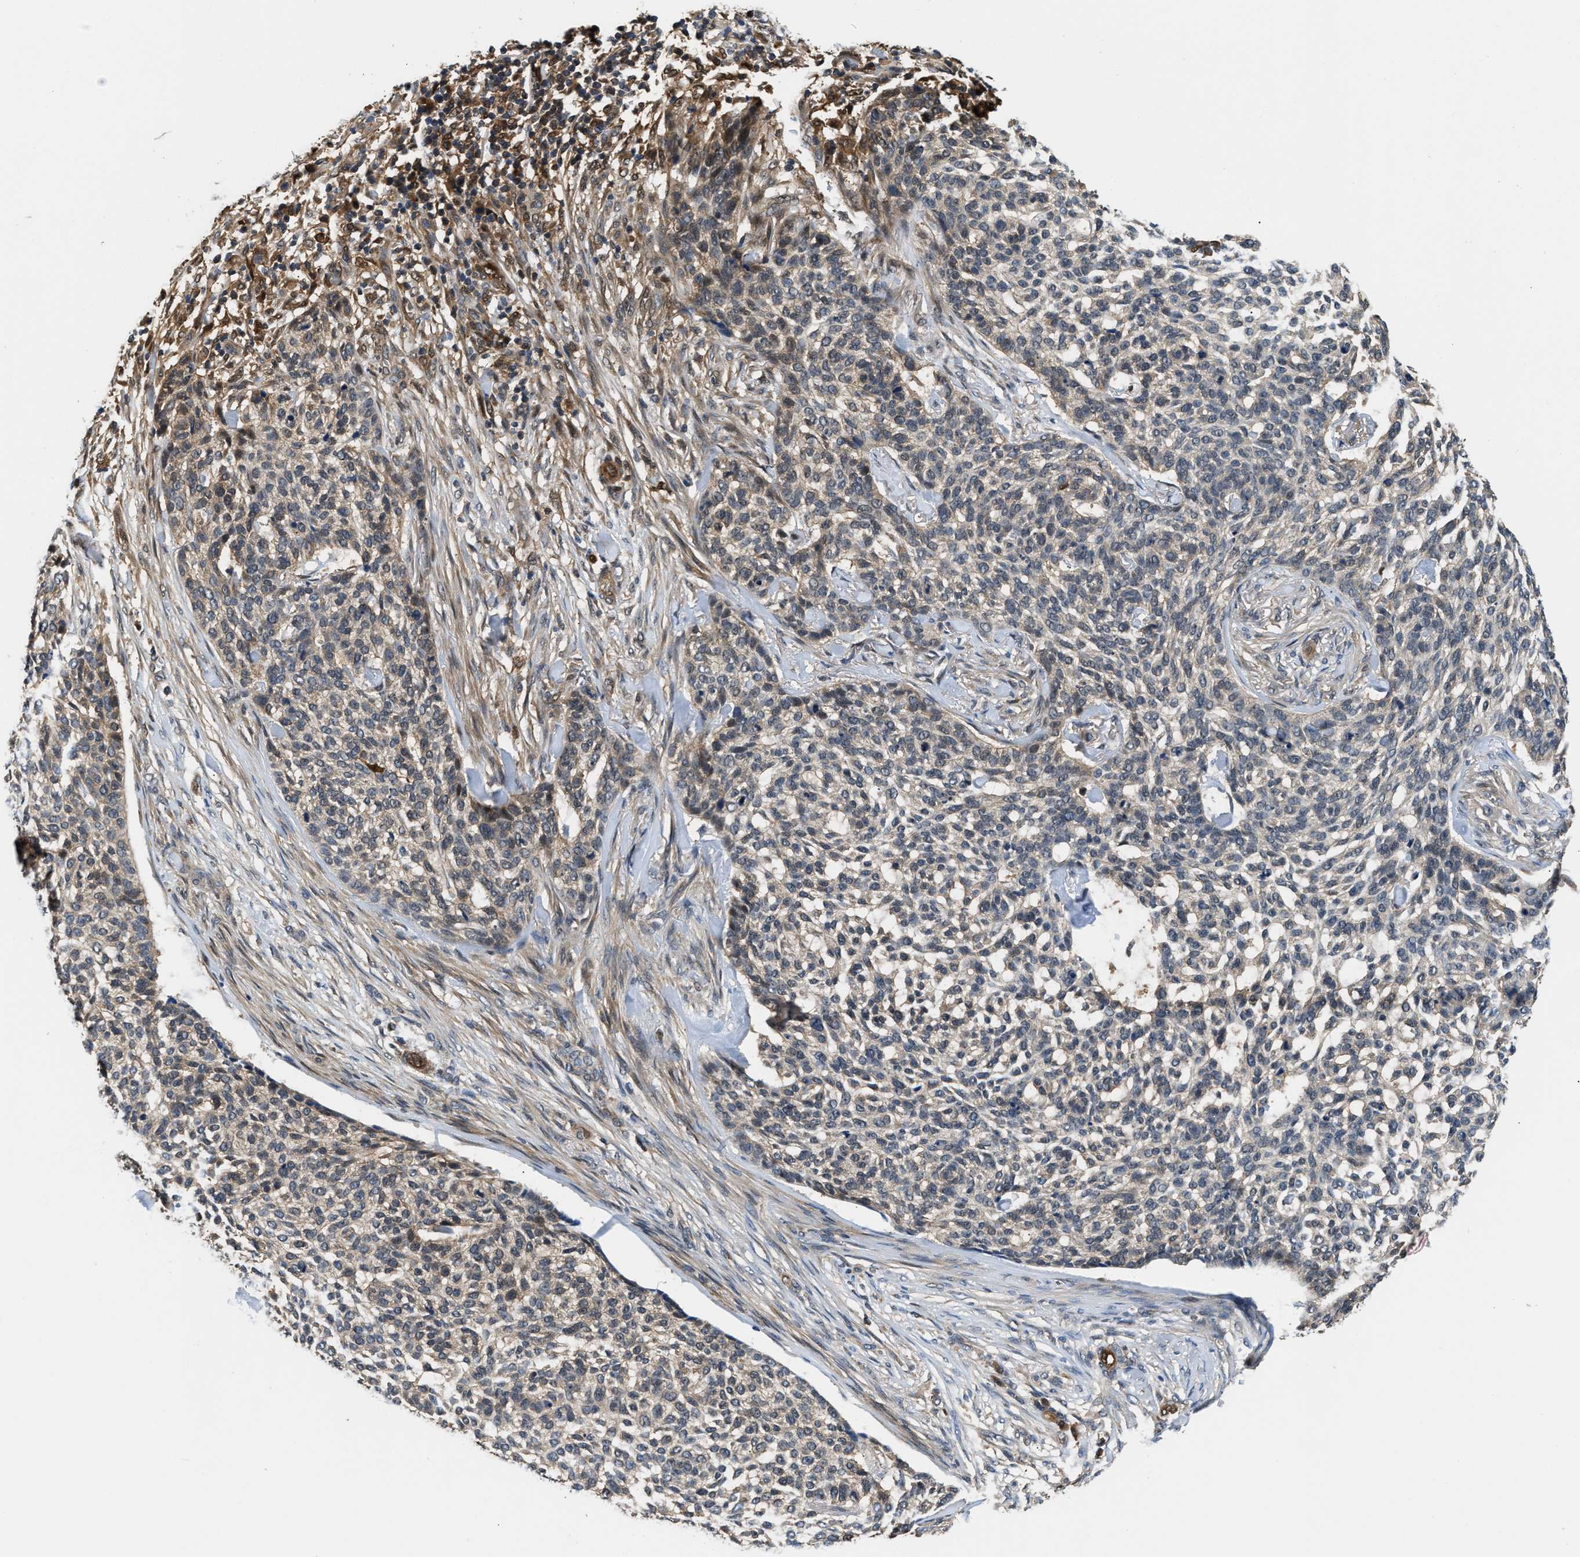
{"staining": {"intensity": "weak", "quantity": "<25%", "location": "cytoplasmic/membranous,nuclear"}, "tissue": "skin cancer", "cell_type": "Tumor cells", "image_type": "cancer", "snomed": [{"axis": "morphology", "description": "Basal cell carcinoma"}, {"axis": "topography", "description": "Skin"}], "caption": "Tumor cells show no significant protein staining in skin cancer.", "gene": "PPA1", "patient": {"sex": "female", "age": 64}}